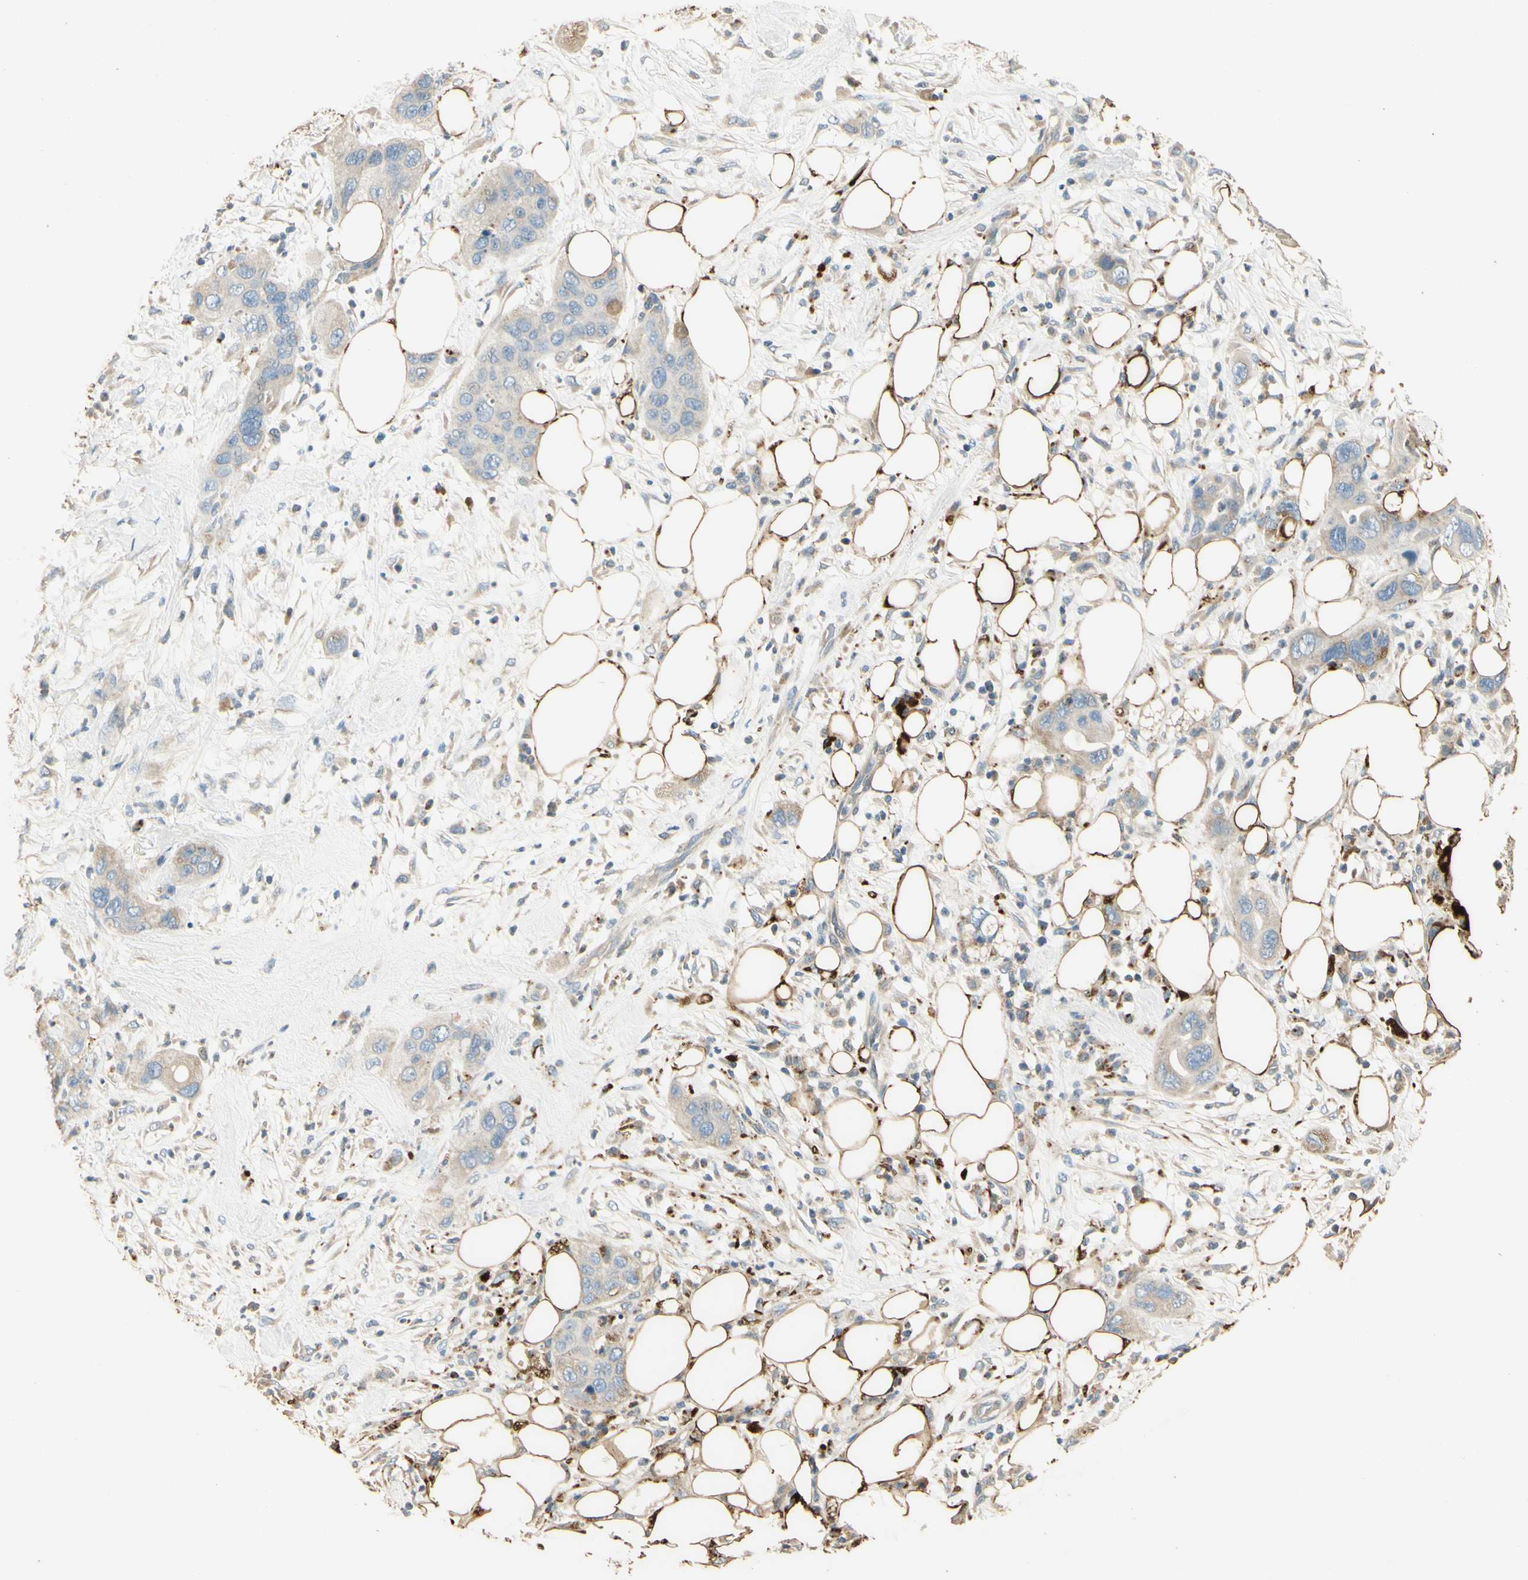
{"staining": {"intensity": "negative", "quantity": "none", "location": "none"}, "tissue": "pancreatic cancer", "cell_type": "Tumor cells", "image_type": "cancer", "snomed": [{"axis": "morphology", "description": "Adenocarcinoma, NOS"}, {"axis": "topography", "description": "Pancreas"}], "caption": "Immunohistochemistry image of neoplastic tissue: human pancreatic cancer stained with DAB exhibits no significant protein staining in tumor cells.", "gene": "ARHGEF17", "patient": {"sex": "female", "age": 71}}